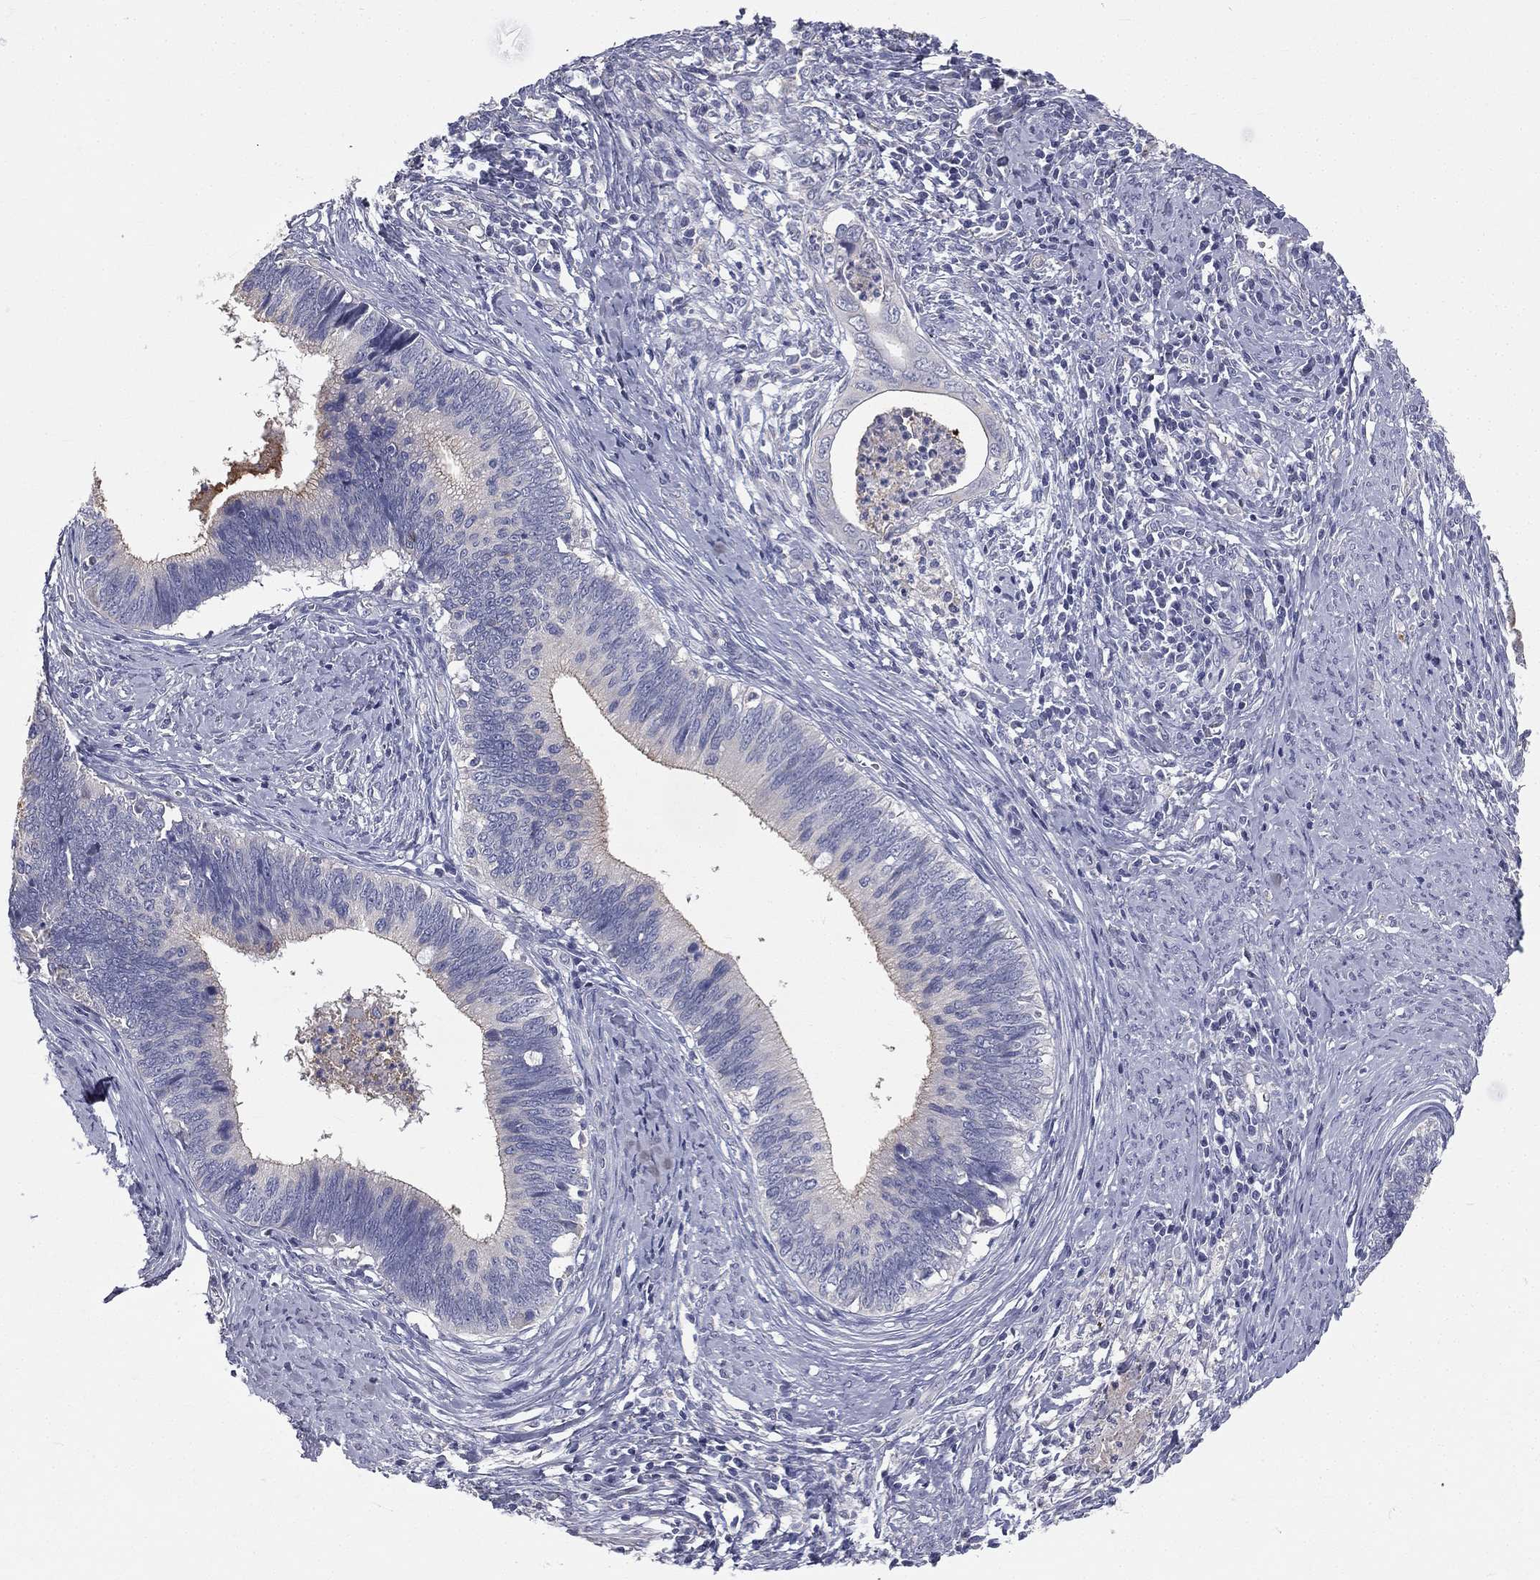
{"staining": {"intensity": "negative", "quantity": "none", "location": "none"}, "tissue": "cervical cancer", "cell_type": "Tumor cells", "image_type": "cancer", "snomed": [{"axis": "morphology", "description": "Adenocarcinoma, NOS"}, {"axis": "topography", "description": "Cervix"}], "caption": "Immunohistochemical staining of human cervical adenocarcinoma reveals no significant expression in tumor cells.", "gene": "MUC13", "patient": {"sex": "female", "age": 42}}